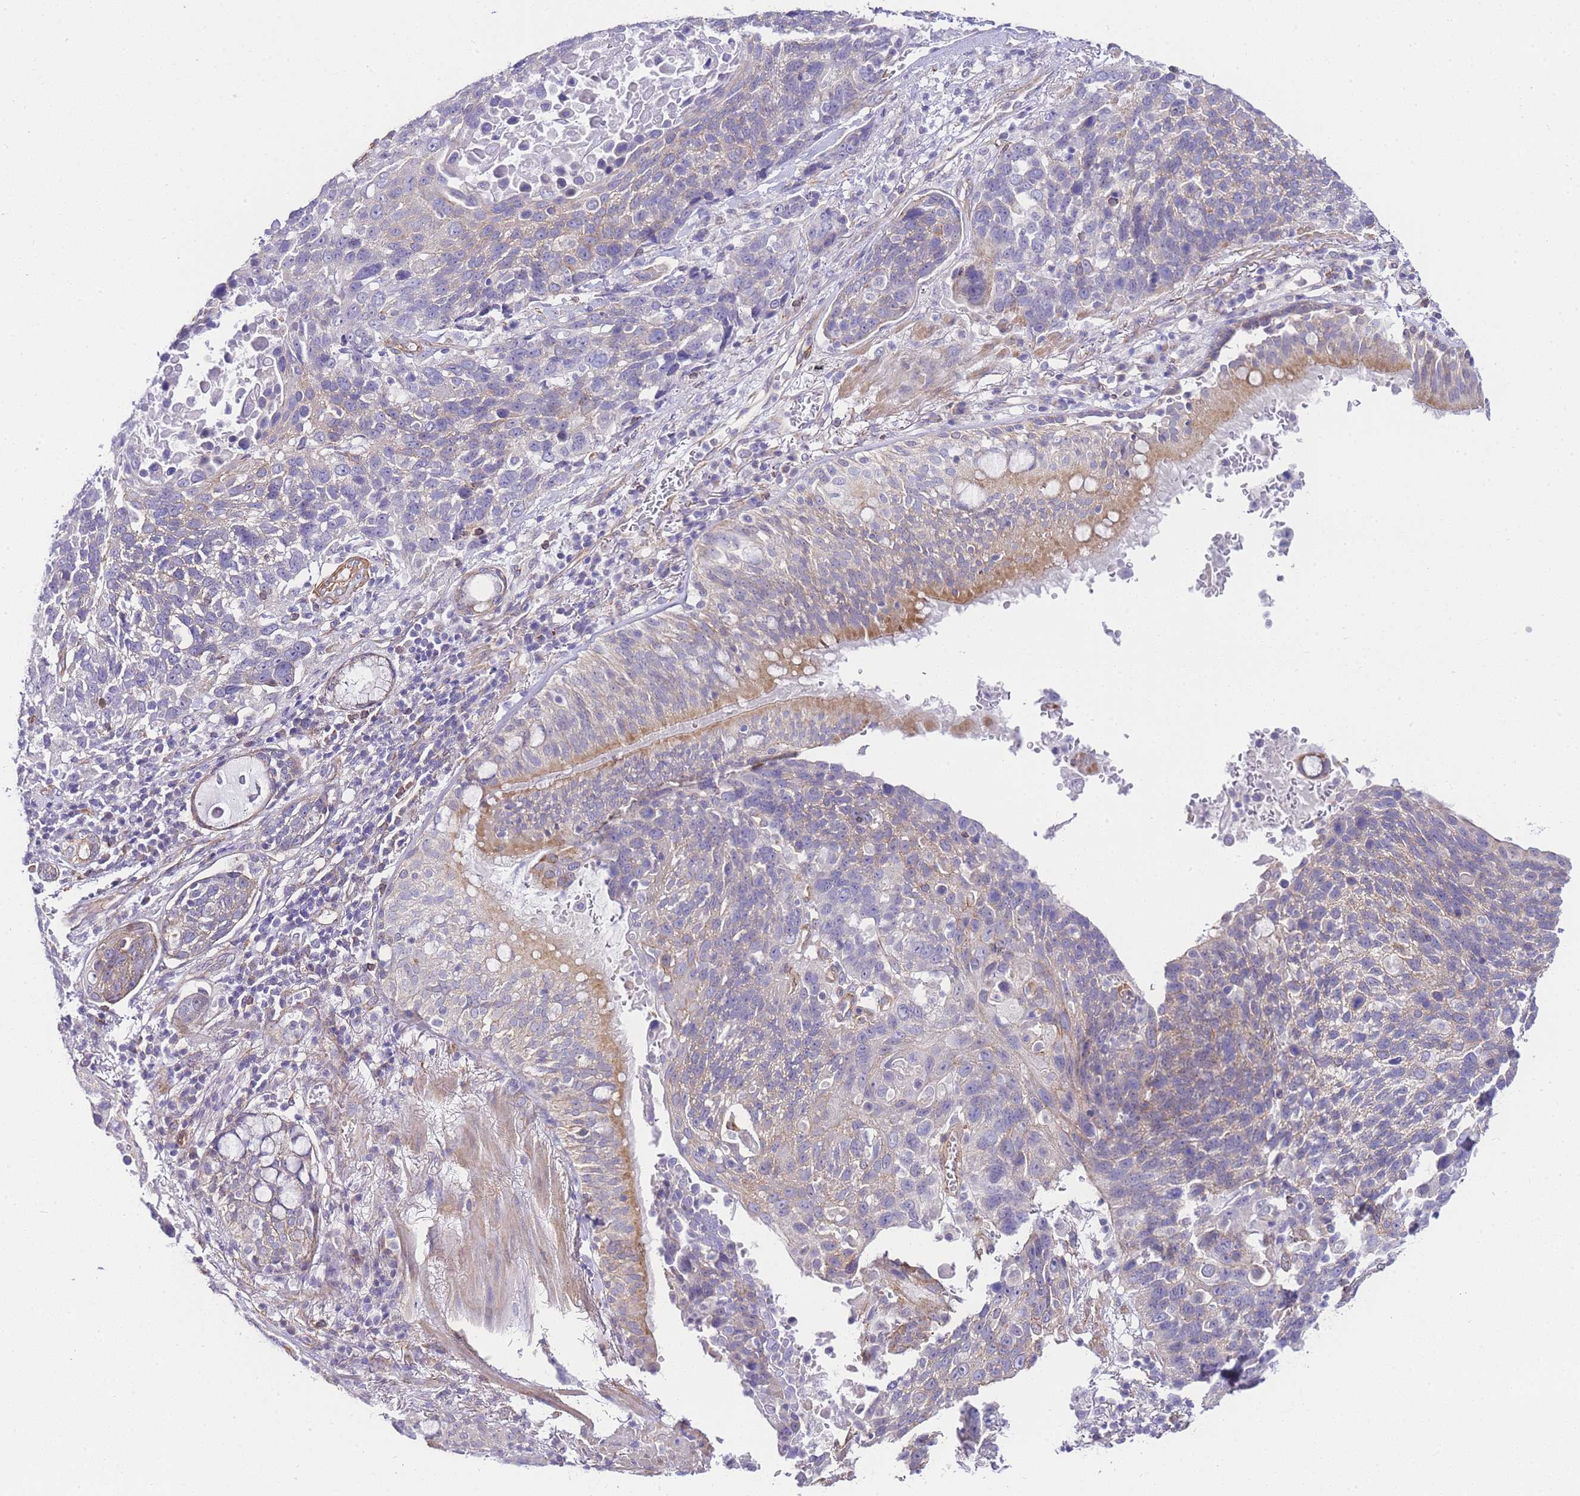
{"staining": {"intensity": "moderate", "quantity": "<25%", "location": "cytoplasmic/membranous"}, "tissue": "lung cancer", "cell_type": "Tumor cells", "image_type": "cancer", "snomed": [{"axis": "morphology", "description": "Squamous cell carcinoma, NOS"}, {"axis": "topography", "description": "Lung"}], "caption": "Immunohistochemistry (DAB (3,3'-diaminobenzidine)) staining of human lung cancer displays moderate cytoplasmic/membranous protein positivity in about <25% of tumor cells.", "gene": "PDCD7", "patient": {"sex": "male", "age": 66}}